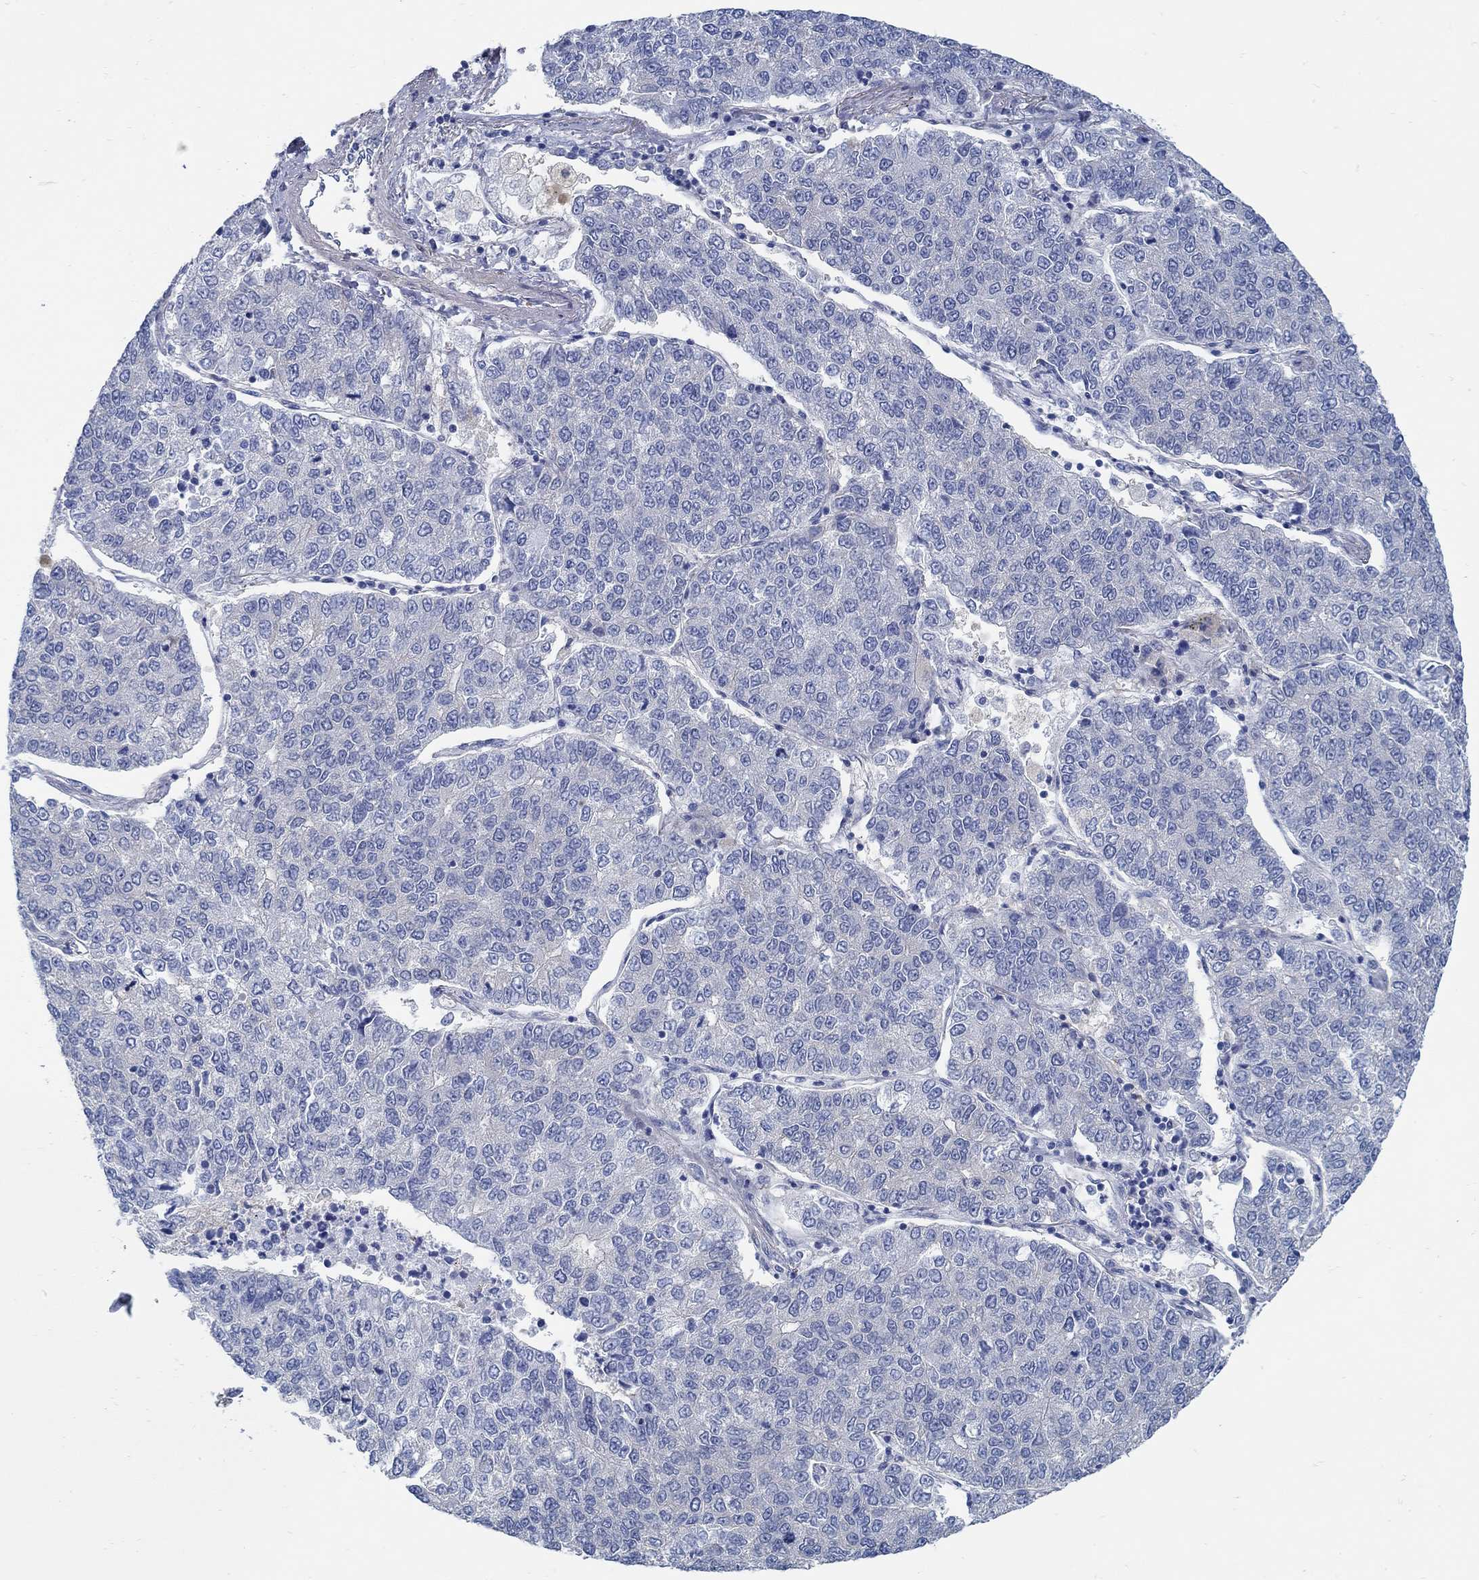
{"staining": {"intensity": "negative", "quantity": "none", "location": "none"}, "tissue": "lung cancer", "cell_type": "Tumor cells", "image_type": "cancer", "snomed": [{"axis": "morphology", "description": "Adenocarcinoma, NOS"}, {"axis": "topography", "description": "Lung"}], "caption": "Tumor cells are negative for protein expression in human lung cancer. (DAB IHC visualized using brightfield microscopy, high magnification).", "gene": "C15orf39", "patient": {"sex": "male", "age": 49}}